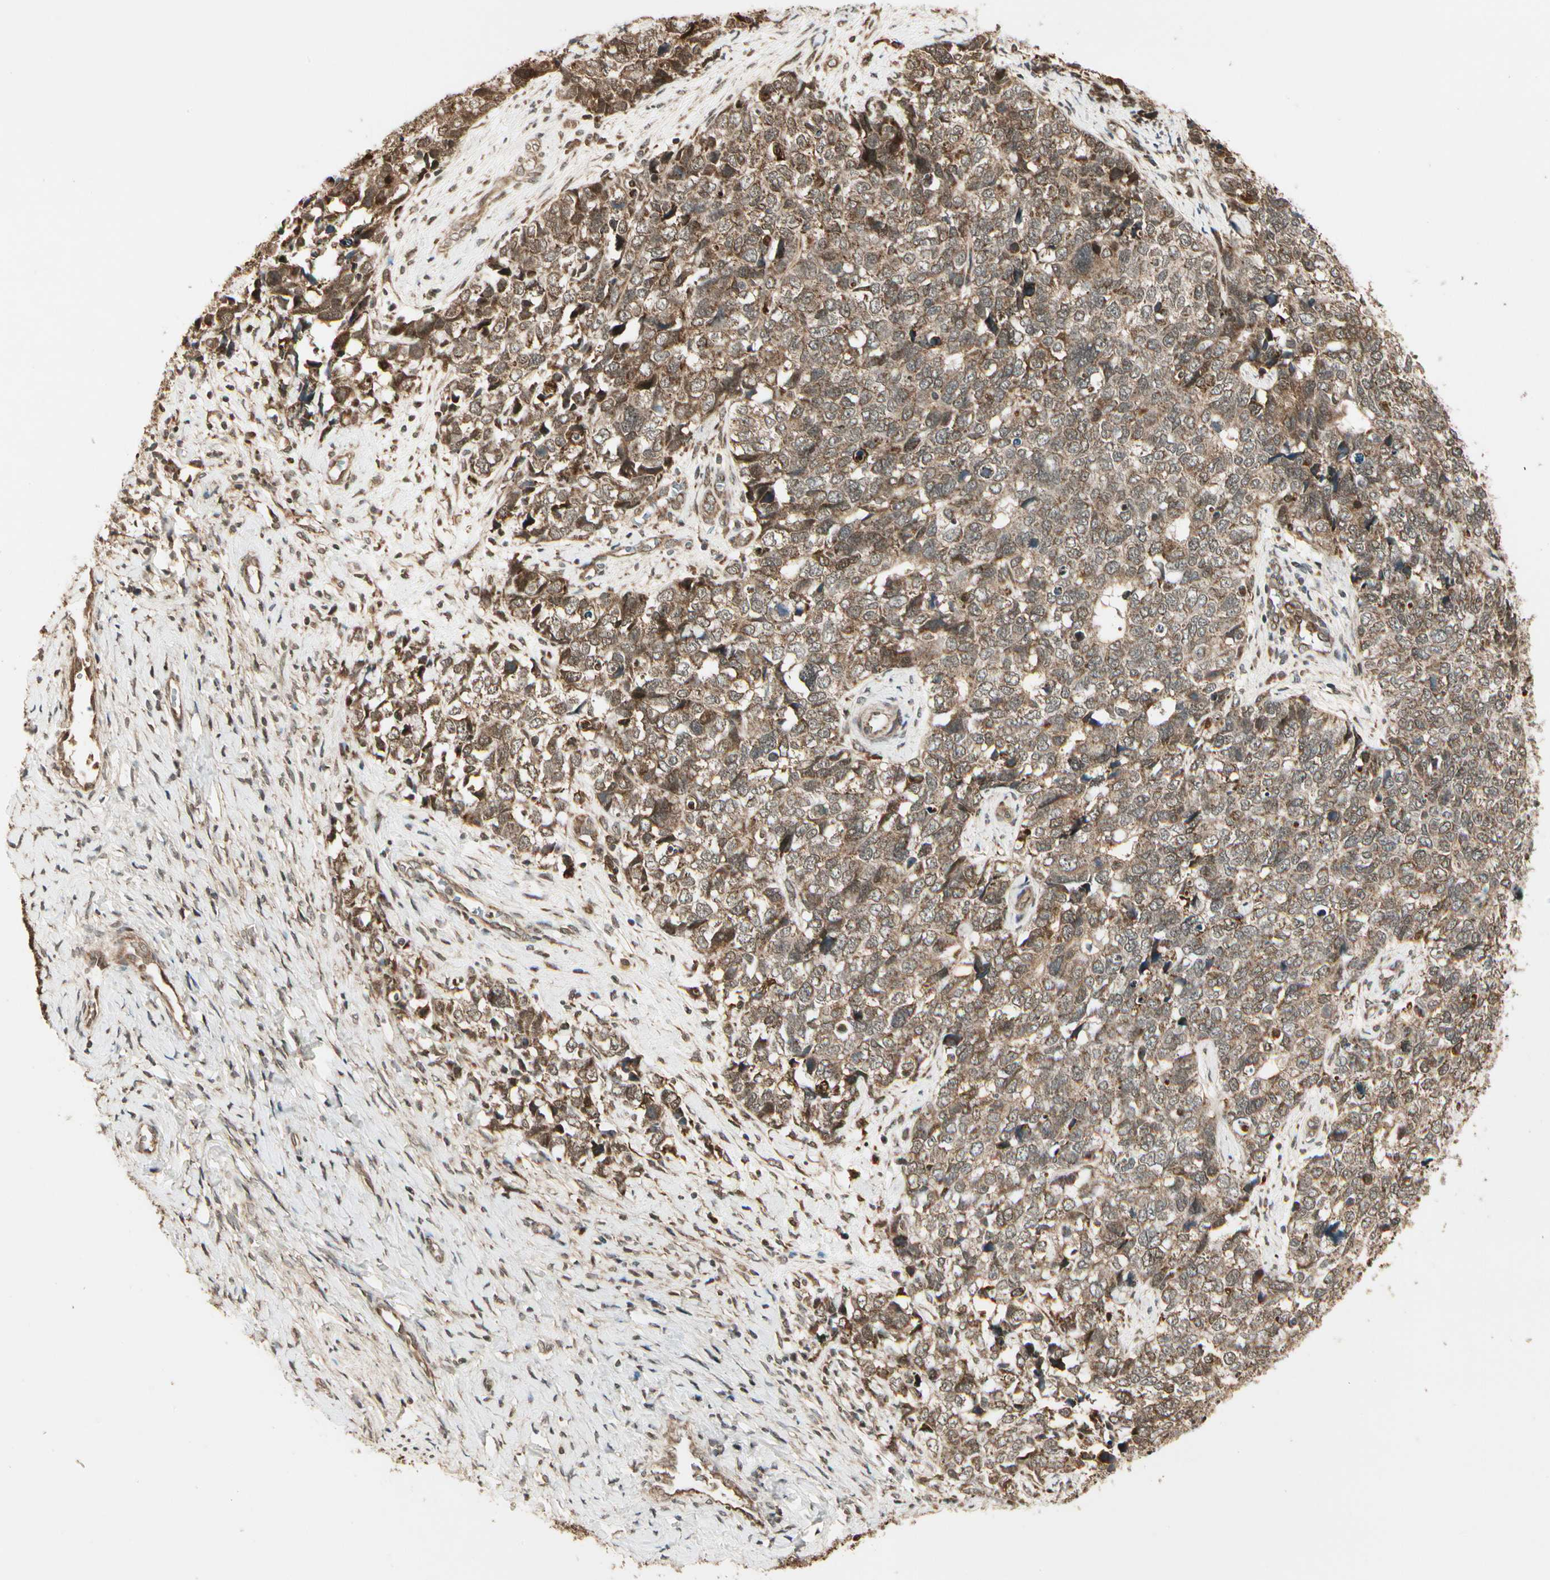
{"staining": {"intensity": "moderate", "quantity": ">75%", "location": "cytoplasmic/membranous"}, "tissue": "cervical cancer", "cell_type": "Tumor cells", "image_type": "cancer", "snomed": [{"axis": "morphology", "description": "Squamous cell carcinoma, NOS"}, {"axis": "topography", "description": "Cervix"}], "caption": "Moderate cytoplasmic/membranous expression is identified in about >75% of tumor cells in cervical cancer. The staining is performed using DAB brown chromogen to label protein expression. The nuclei are counter-stained blue using hematoxylin.", "gene": "GLUL", "patient": {"sex": "female", "age": 63}}